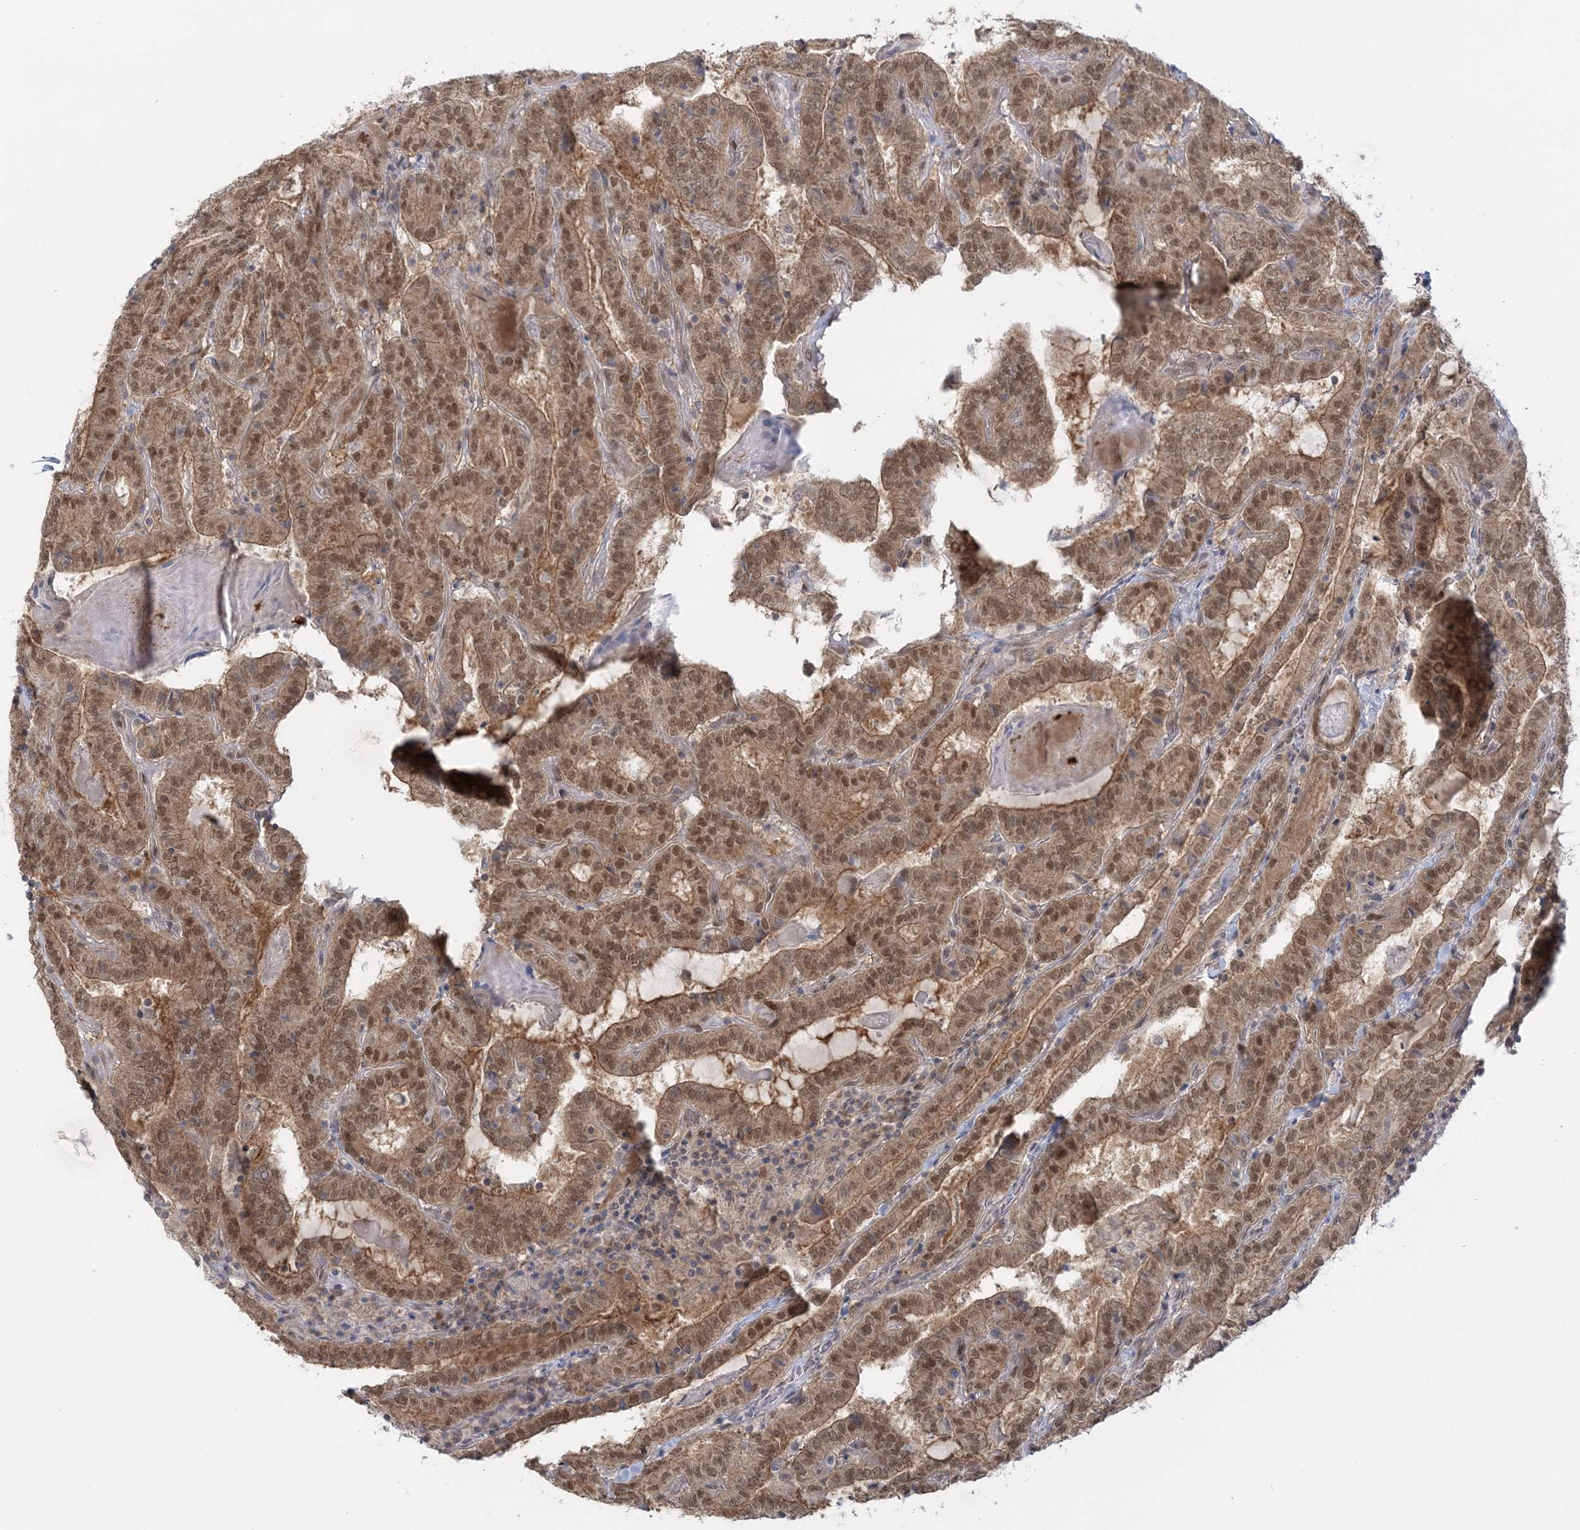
{"staining": {"intensity": "moderate", "quantity": ">75%", "location": "cytoplasmic/membranous,nuclear"}, "tissue": "thyroid cancer", "cell_type": "Tumor cells", "image_type": "cancer", "snomed": [{"axis": "morphology", "description": "Papillary adenocarcinoma, NOS"}, {"axis": "topography", "description": "Thyroid gland"}], "caption": "High-power microscopy captured an immunohistochemistry (IHC) histopathology image of thyroid papillary adenocarcinoma, revealing moderate cytoplasmic/membranous and nuclear staining in approximately >75% of tumor cells. (IHC, brightfield microscopy, high magnification).", "gene": "ZFAND6", "patient": {"sex": "female", "age": 72}}